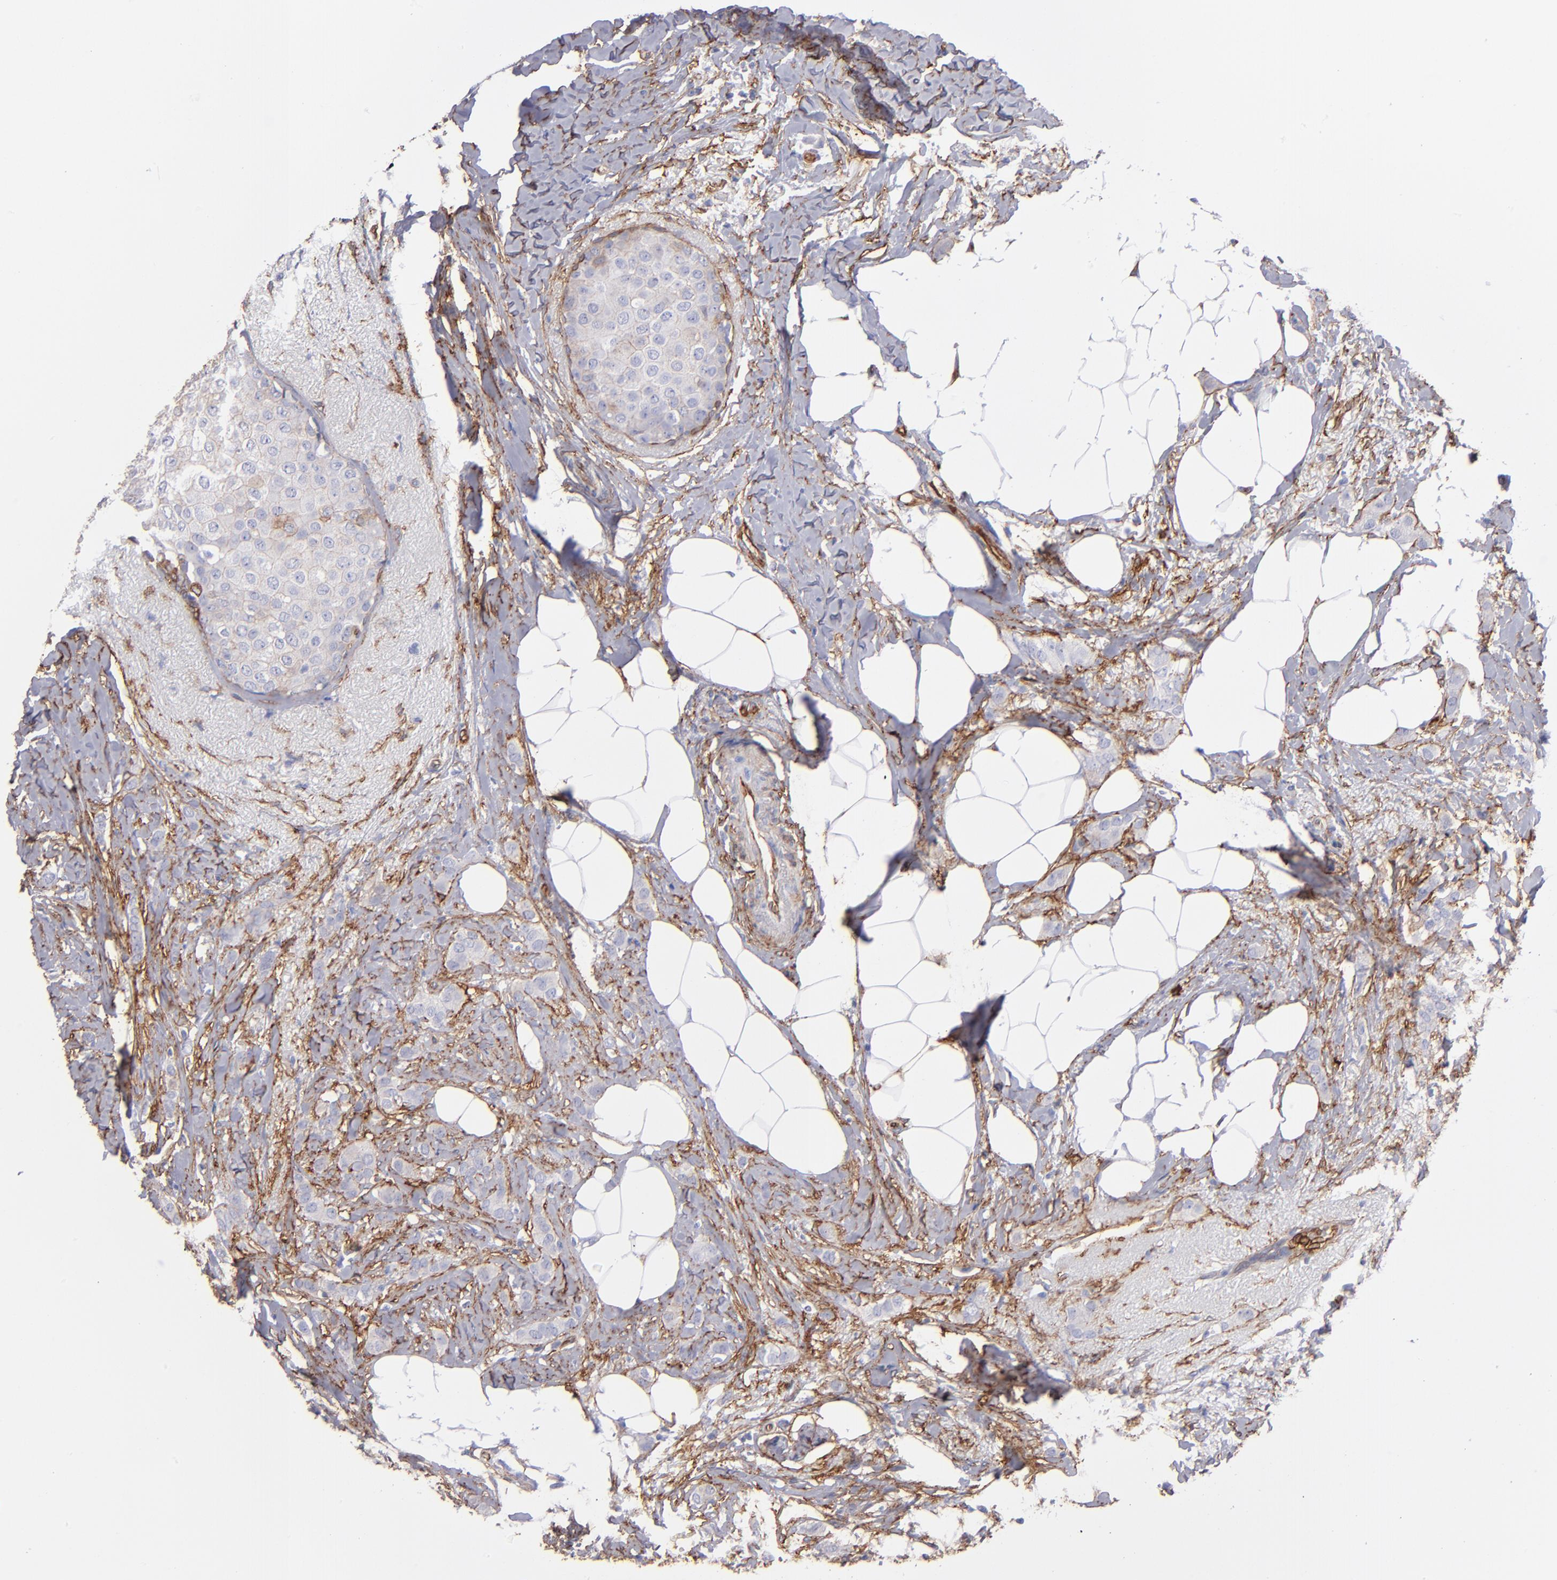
{"staining": {"intensity": "moderate", "quantity": "25%-75%", "location": "cytoplasmic/membranous"}, "tissue": "breast cancer", "cell_type": "Tumor cells", "image_type": "cancer", "snomed": [{"axis": "morphology", "description": "Lobular carcinoma"}, {"axis": "topography", "description": "Breast"}], "caption": "Immunohistochemical staining of breast cancer (lobular carcinoma) shows moderate cytoplasmic/membranous protein positivity in approximately 25%-75% of tumor cells. The staining was performed using DAB to visualize the protein expression in brown, while the nuclei were stained in blue with hematoxylin (Magnification: 20x).", "gene": "AHNAK2", "patient": {"sex": "female", "age": 55}}